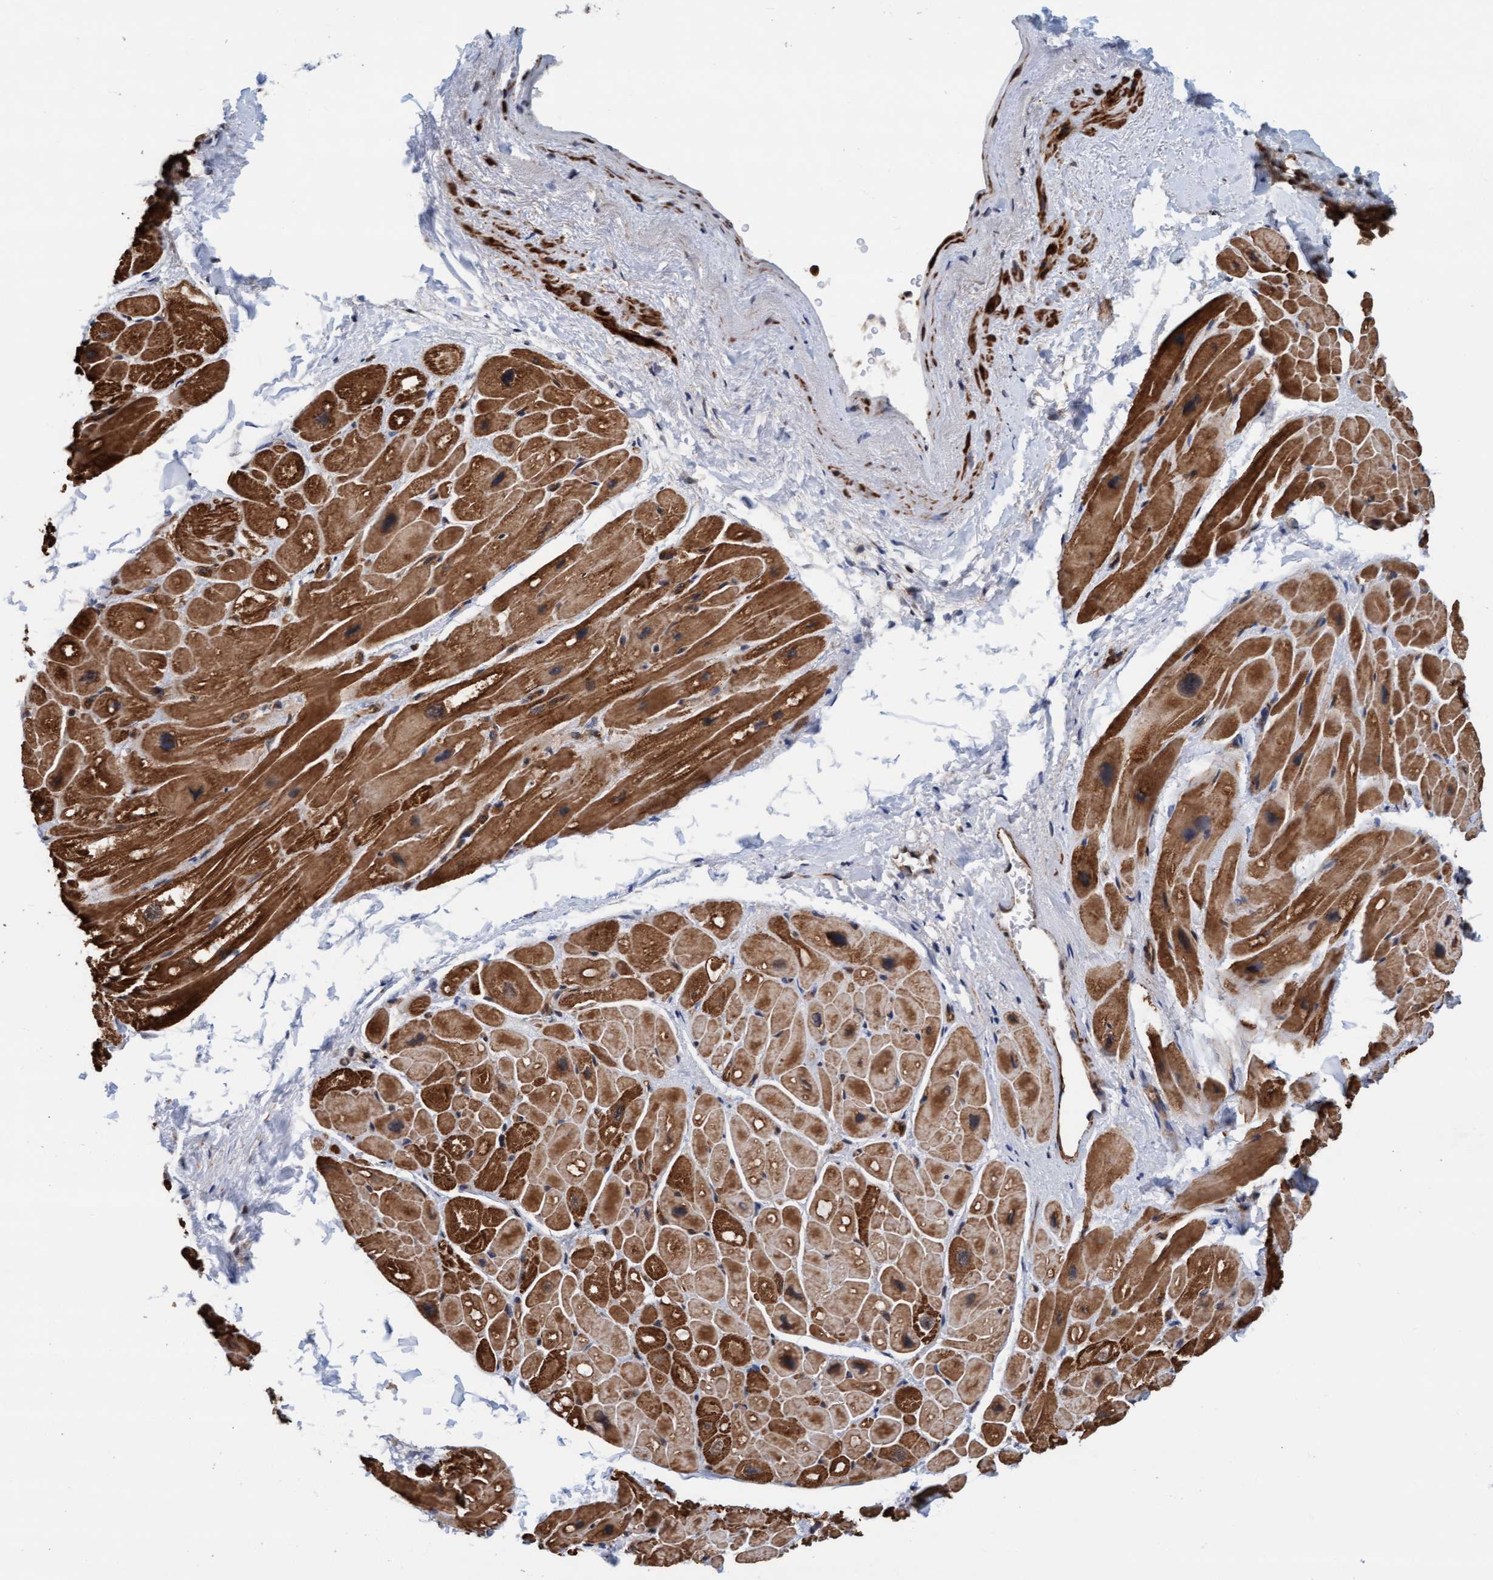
{"staining": {"intensity": "moderate", "quantity": ">75%", "location": "cytoplasmic/membranous"}, "tissue": "heart muscle", "cell_type": "Cardiomyocytes", "image_type": "normal", "snomed": [{"axis": "morphology", "description": "Normal tissue, NOS"}, {"axis": "topography", "description": "Heart"}], "caption": "DAB (3,3'-diaminobenzidine) immunohistochemical staining of unremarkable heart muscle displays moderate cytoplasmic/membranous protein staining in approximately >75% of cardiomyocytes. Using DAB (brown) and hematoxylin (blue) stains, captured at high magnification using brightfield microscopy.", "gene": "STXBP4", "patient": {"sex": "male", "age": 49}}